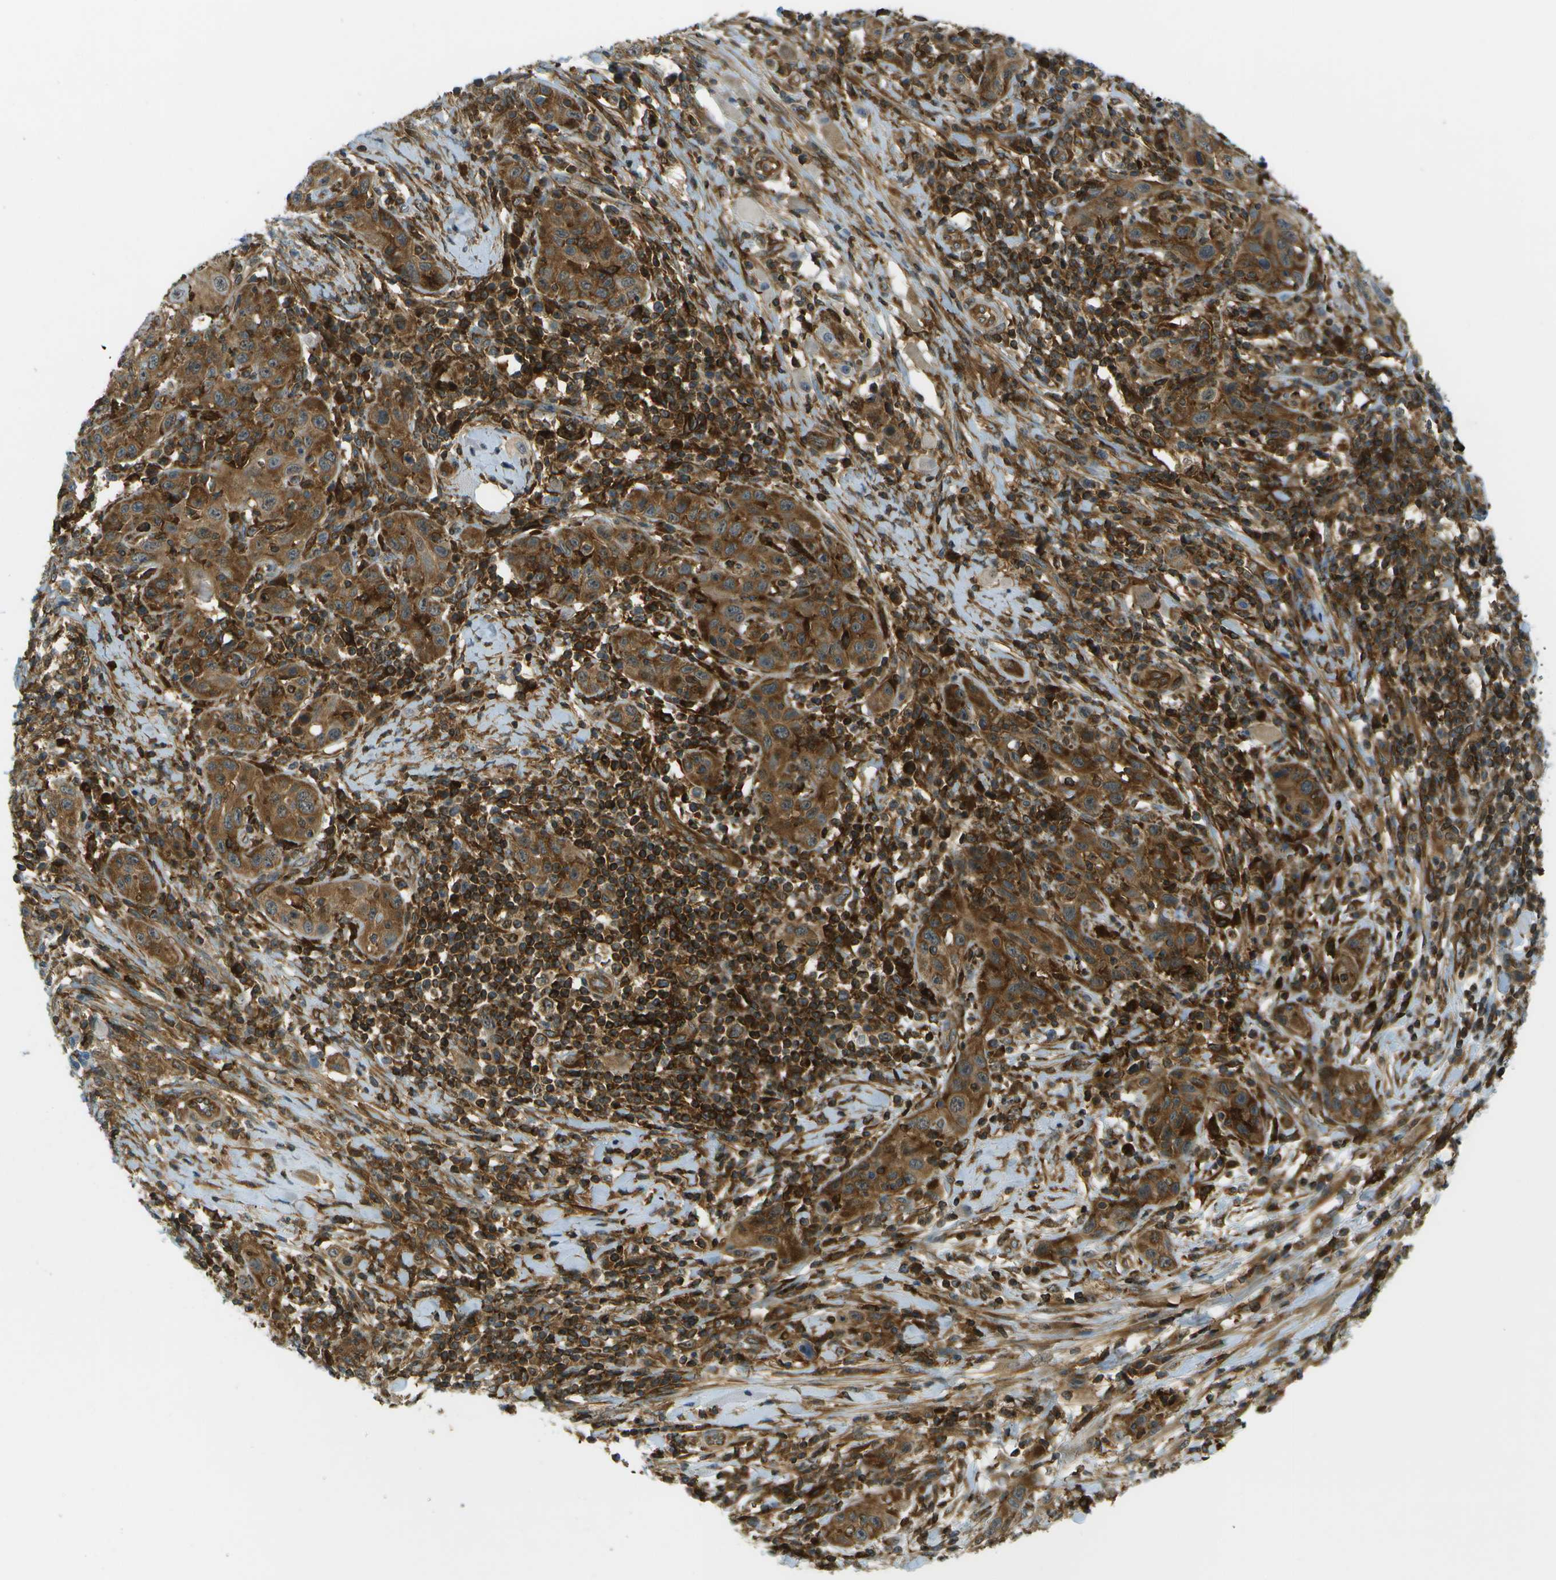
{"staining": {"intensity": "strong", "quantity": ">75%", "location": "cytoplasmic/membranous"}, "tissue": "skin cancer", "cell_type": "Tumor cells", "image_type": "cancer", "snomed": [{"axis": "morphology", "description": "Squamous cell carcinoma, NOS"}, {"axis": "topography", "description": "Skin"}], "caption": "This micrograph demonstrates immunohistochemistry (IHC) staining of squamous cell carcinoma (skin), with high strong cytoplasmic/membranous expression in about >75% of tumor cells.", "gene": "TMTC1", "patient": {"sex": "female", "age": 88}}